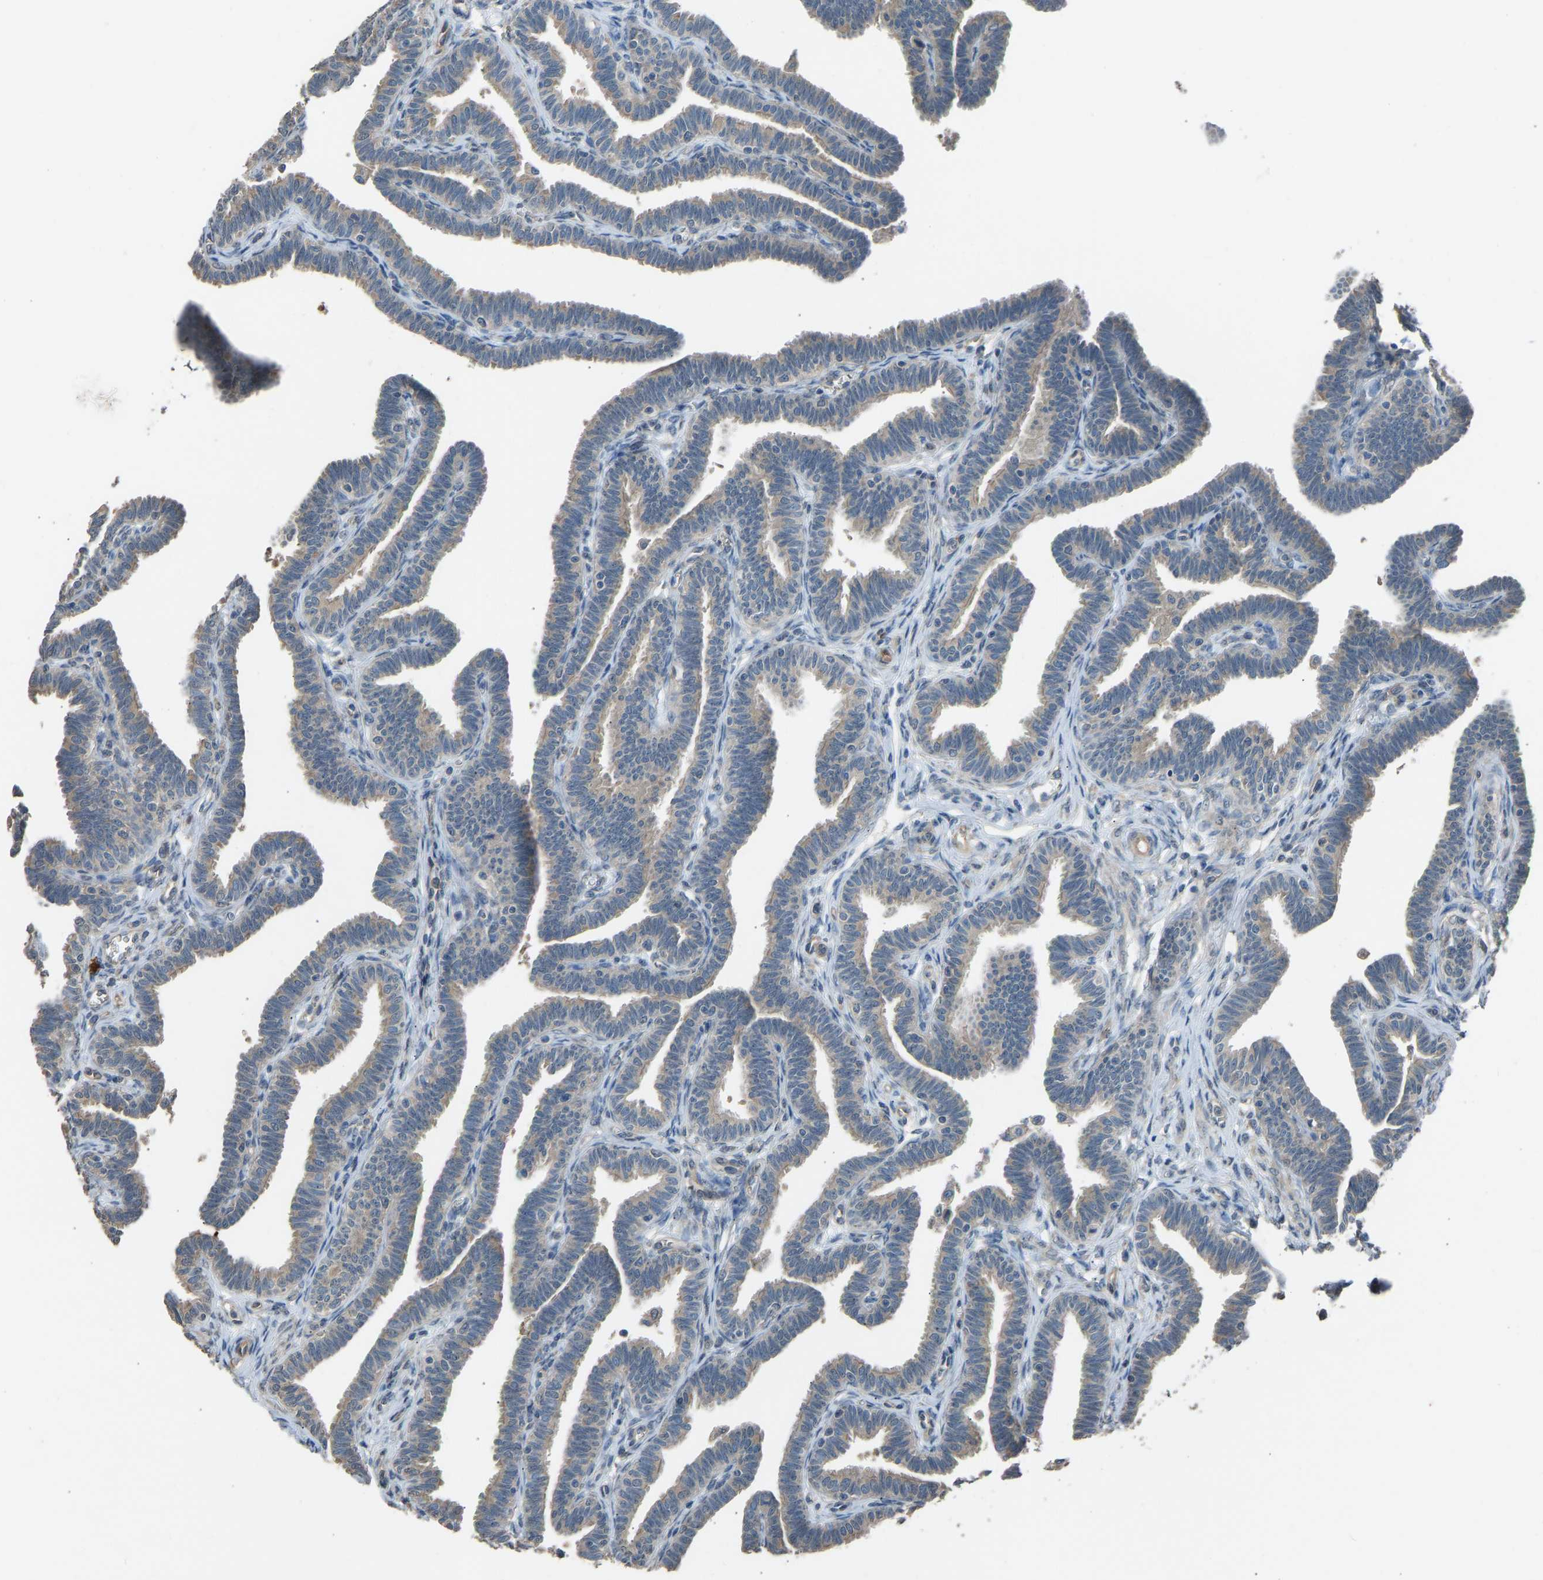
{"staining": {"intensity": "weak", "quantity": "<25%", "location": "cytoplasmic/membranous"}, "tissue": "fallopian tube", "cell_type": "Glandular cells", "image_type": "normal", "snomed": [{"axis": "morphology", "description": "Normal tissue, NOS"}, {"axis": "topography", "description": "Fallopian tube"}, {"axis": "topography", "description": "Ovary"}], "caption": "Image shows no significant protein positivity in glandular cells of benign fallopian tube. Nuclei are stained in blue.", "gene": "SLC43A1", "patient": {"sex": "female", "age": 23}}